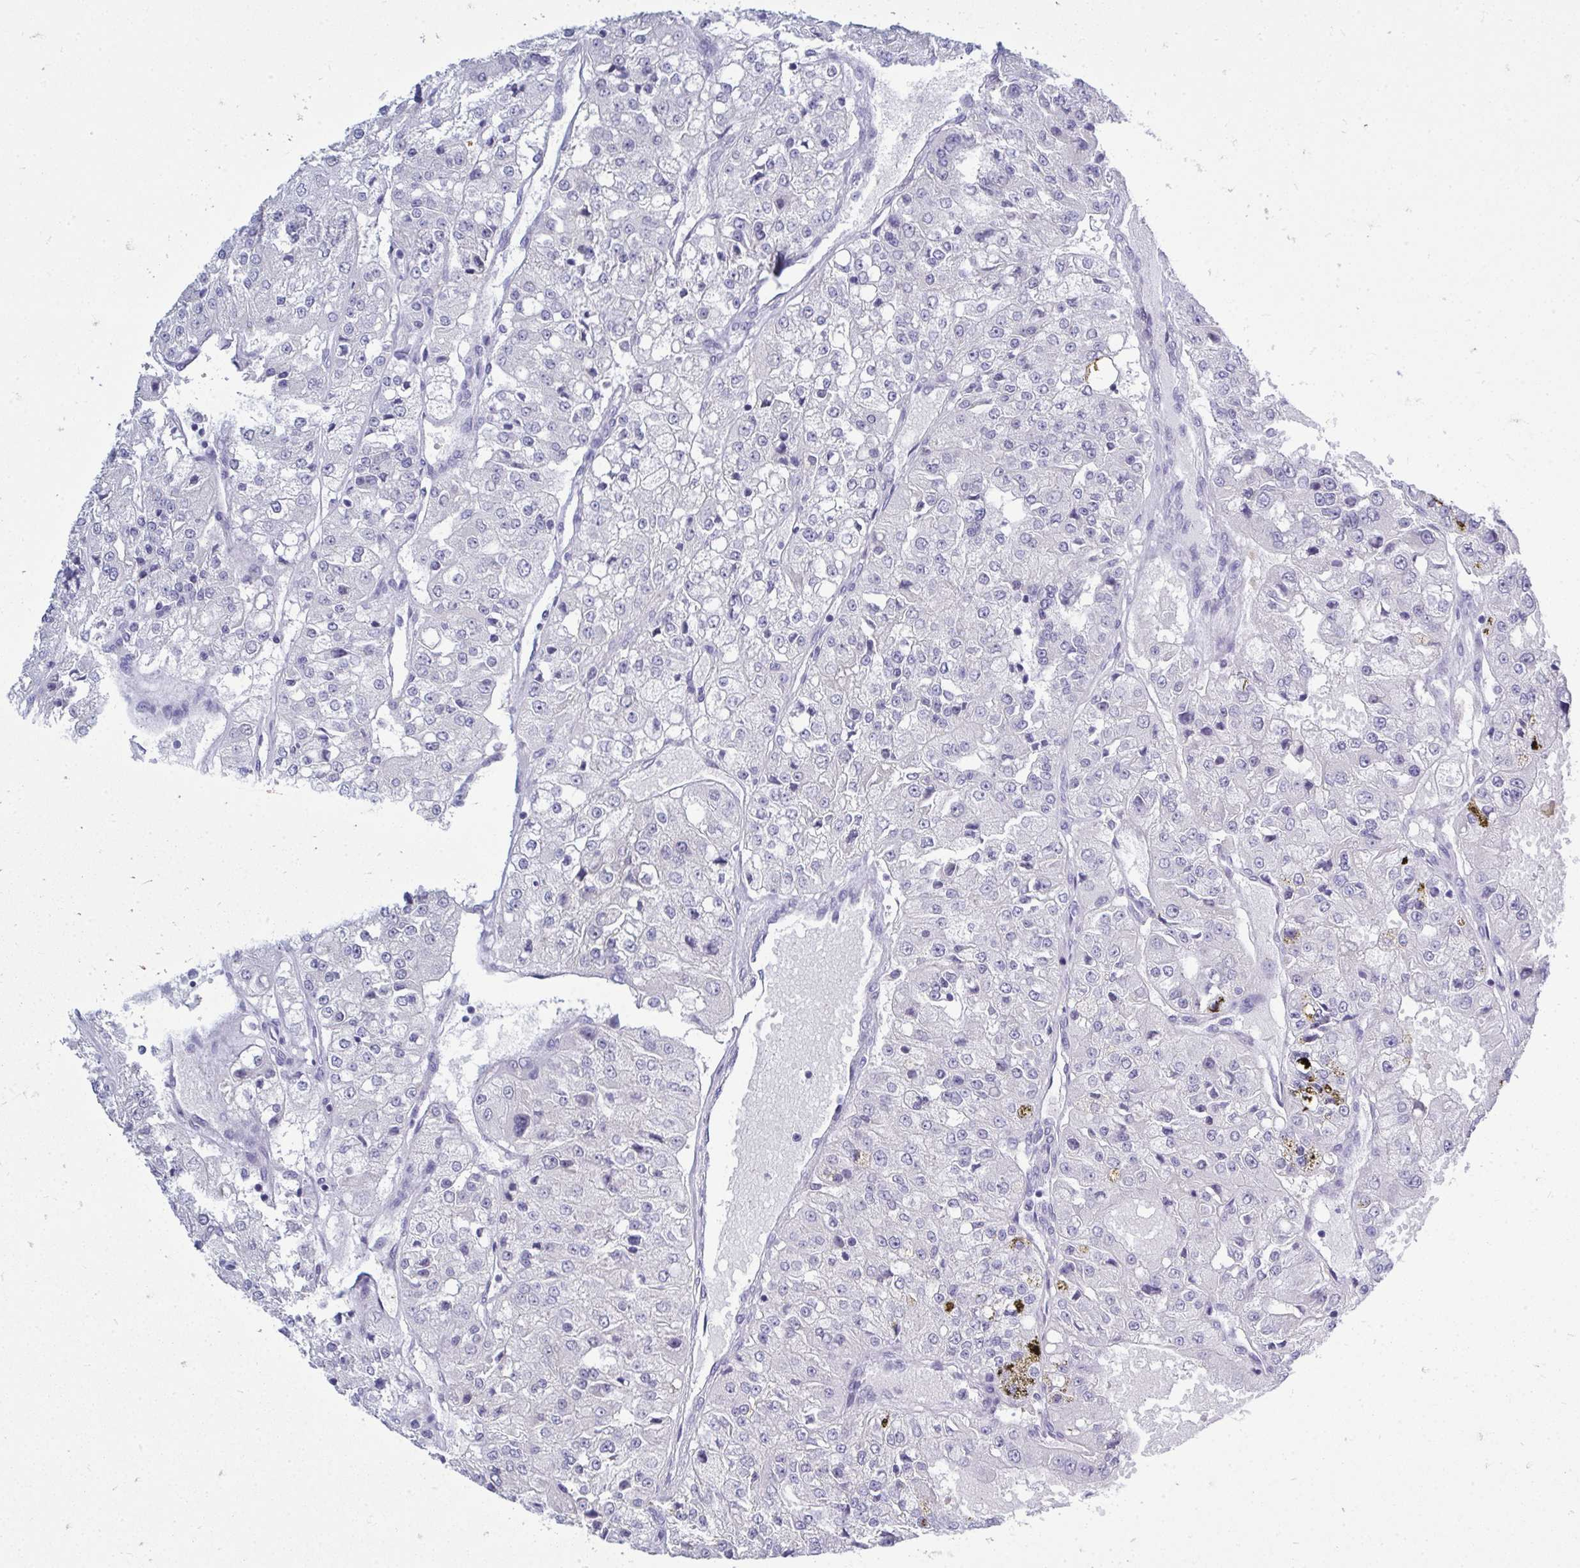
{"staining": {"intensity": "negative", "quantity": "none", "location": "none"}, "tissue": "renal cancer", "cell_type": "Tumor cells", "image_type": "cancer", "snomed": [{"axis": "morphology", "description": "Adenocarcinoma, NOS"}, {"axis": "topography", "description": "Kidney"}], "caption": "Immunohistochemistry histopathology image of neoplastic tissue: human renal cancer (adenocarcinoma) stained with DAB reveals no significant protein staining in tumor cells. (DAB (3,3'-diaminobenzidine) immunohistochemistry (IHC) with hematoxylin counter stain).", "gene": "QDPR", "patient": {"sex": "female", "age": 63}}